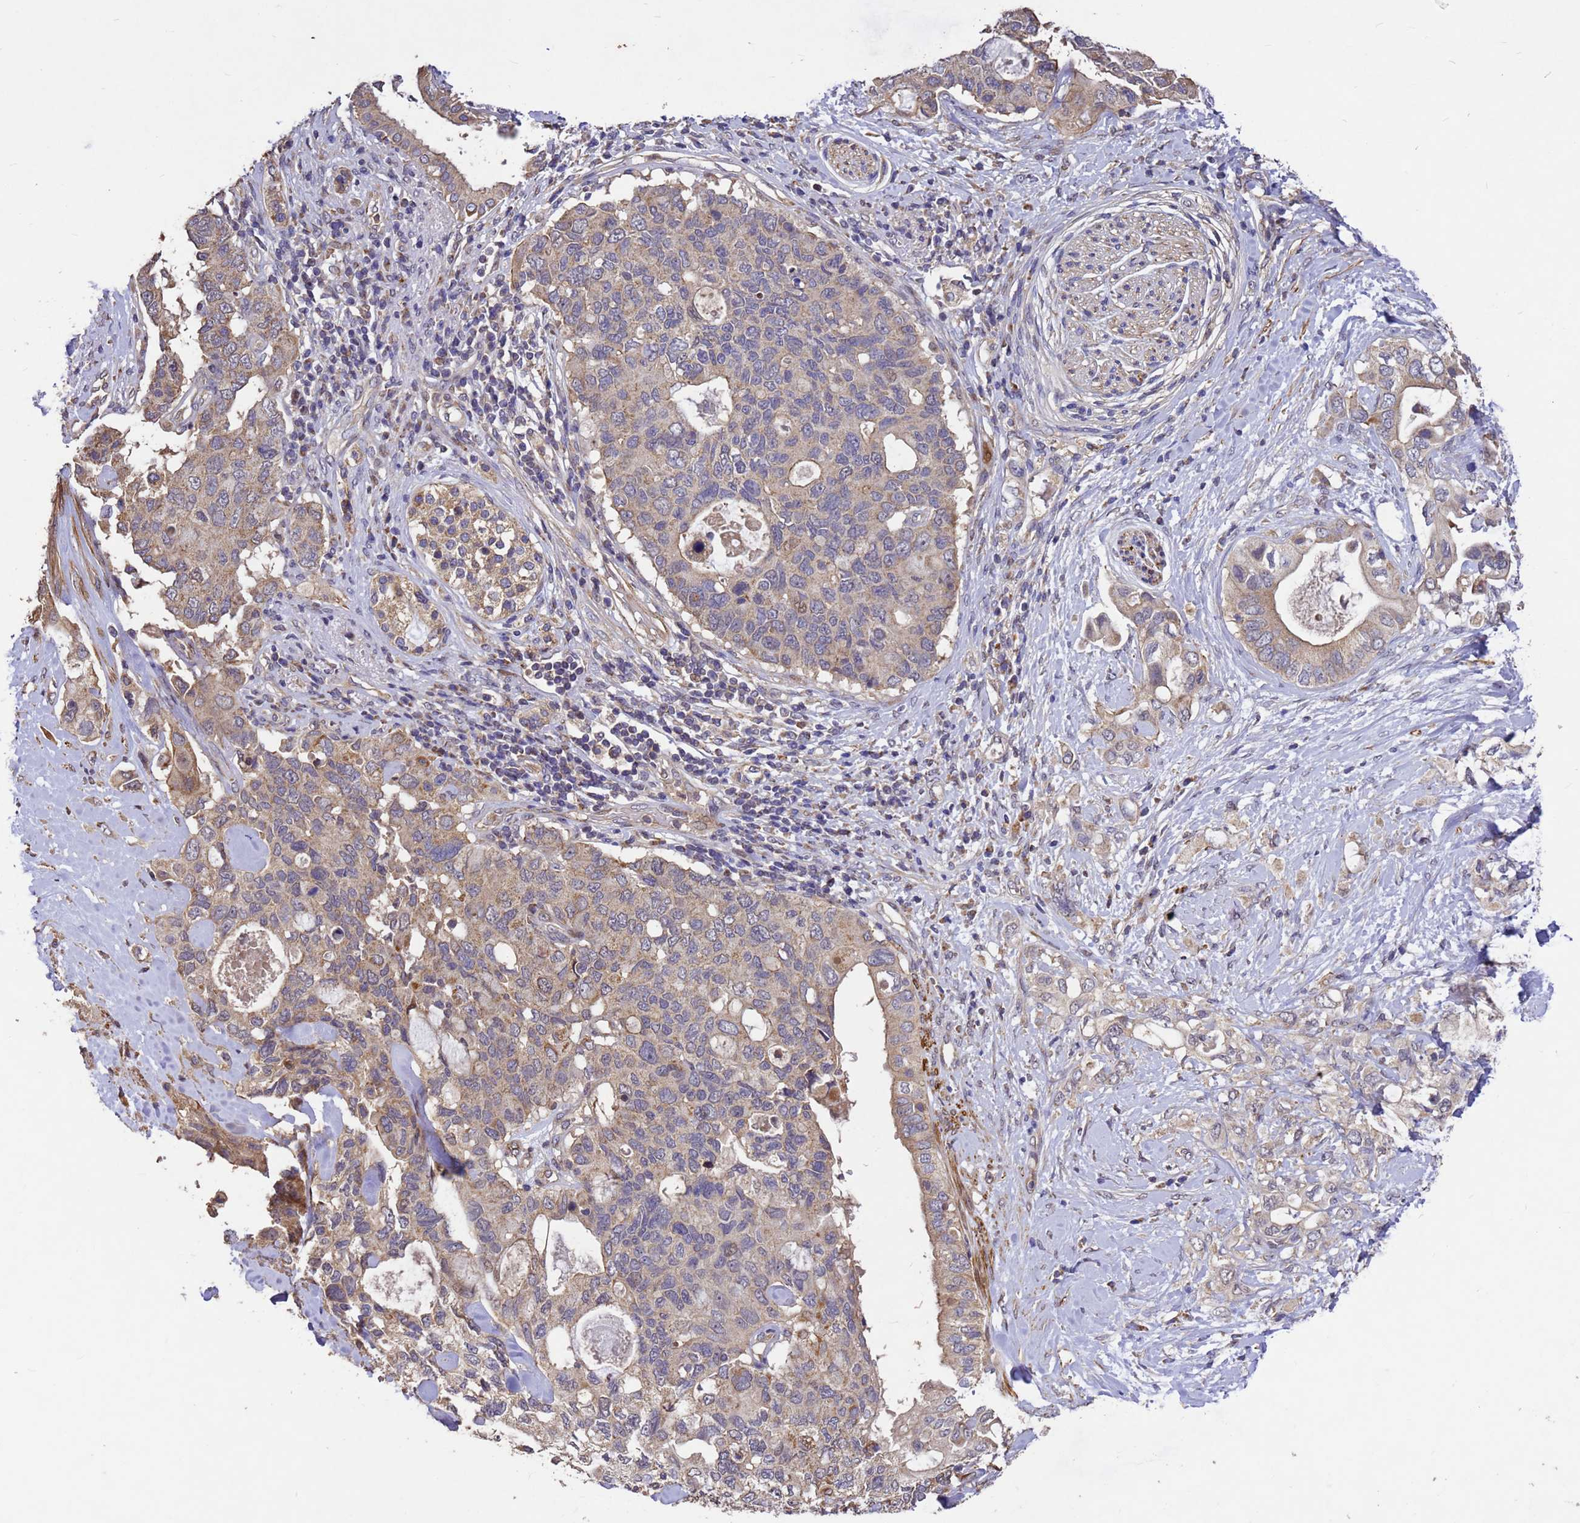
{"staining": {"intensity": "weak", "quantity": ">75%", "location": "cytoplasmic/membranous"}, "tissue": "pancreatic cancer", "cell_type": "Tumor cells", "image_type": "cancer", "snomed": [{"axis": "morphology", "description": "Adenocarcinoma, NOS"}, {"axis": "topography", "description": "Pancreas"}], "caption": "Immunohistochemistry (DAB (3,3'-diaminobenzidine)) staining of adenocarcinoma (pancreatic) shows weak cytoplasmic/membranous protein positivity in approximately >75% of tumor cells.", "gene": "RSPRY1", "patient": {"sex": "female", "age": 56}}